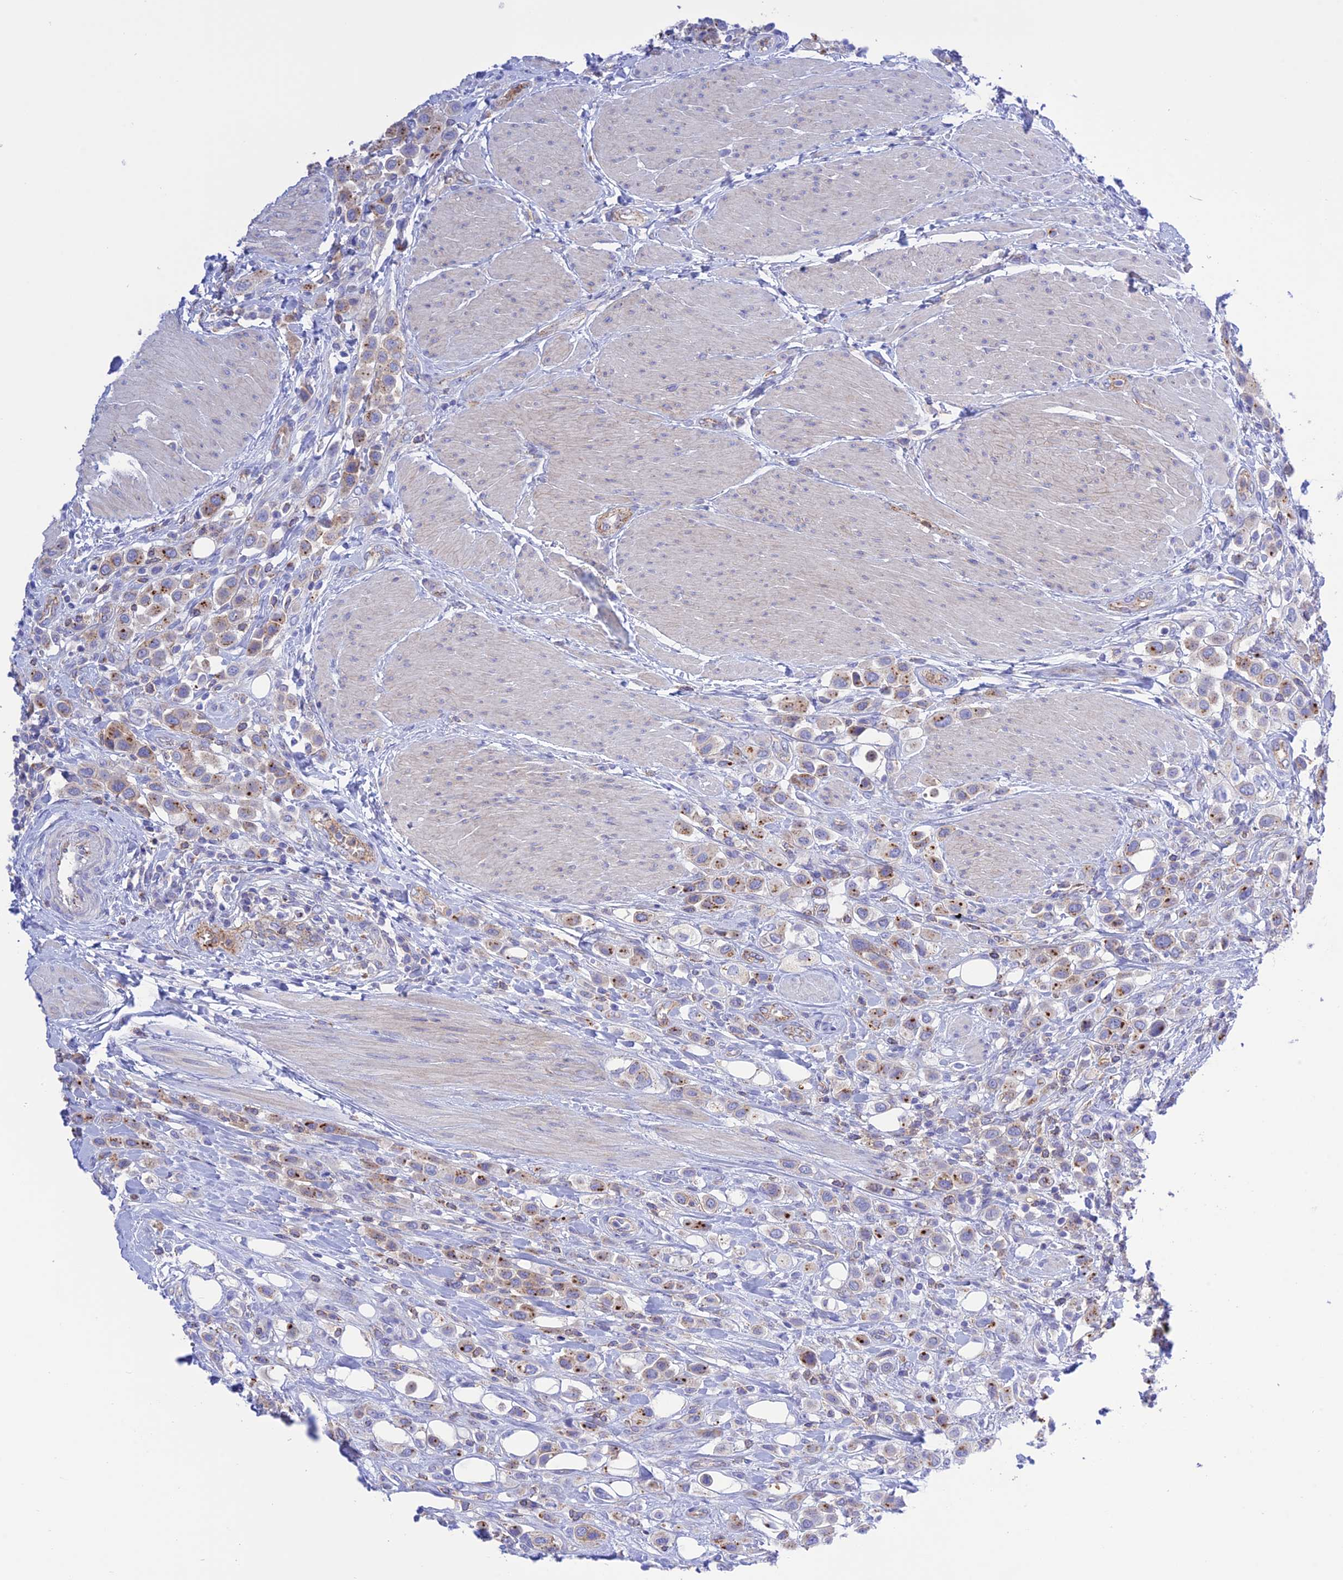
{"staining": {"intensity": "weak", "quantity": "25%-75%", "location": "cytoplasmic/membranous"}, "tissue": "urothelial cancer", "cell_type": "Tumor cells", "image_type": "cancer", "snomed": [{"axis": "morphology", "description": "Urothelial carcinoma, High grade"}, {"axis": "topography", "description": "Urinary bladder"}], "caption": "Protein analysis of urothelial carcinoma (high-grade) tissue shows weak cytoplasmic/membranous positivity in approximately 25%-75% of tumor cells.", "gene": "CHSY3", "patient": {"sex": "male", "age": 50}}